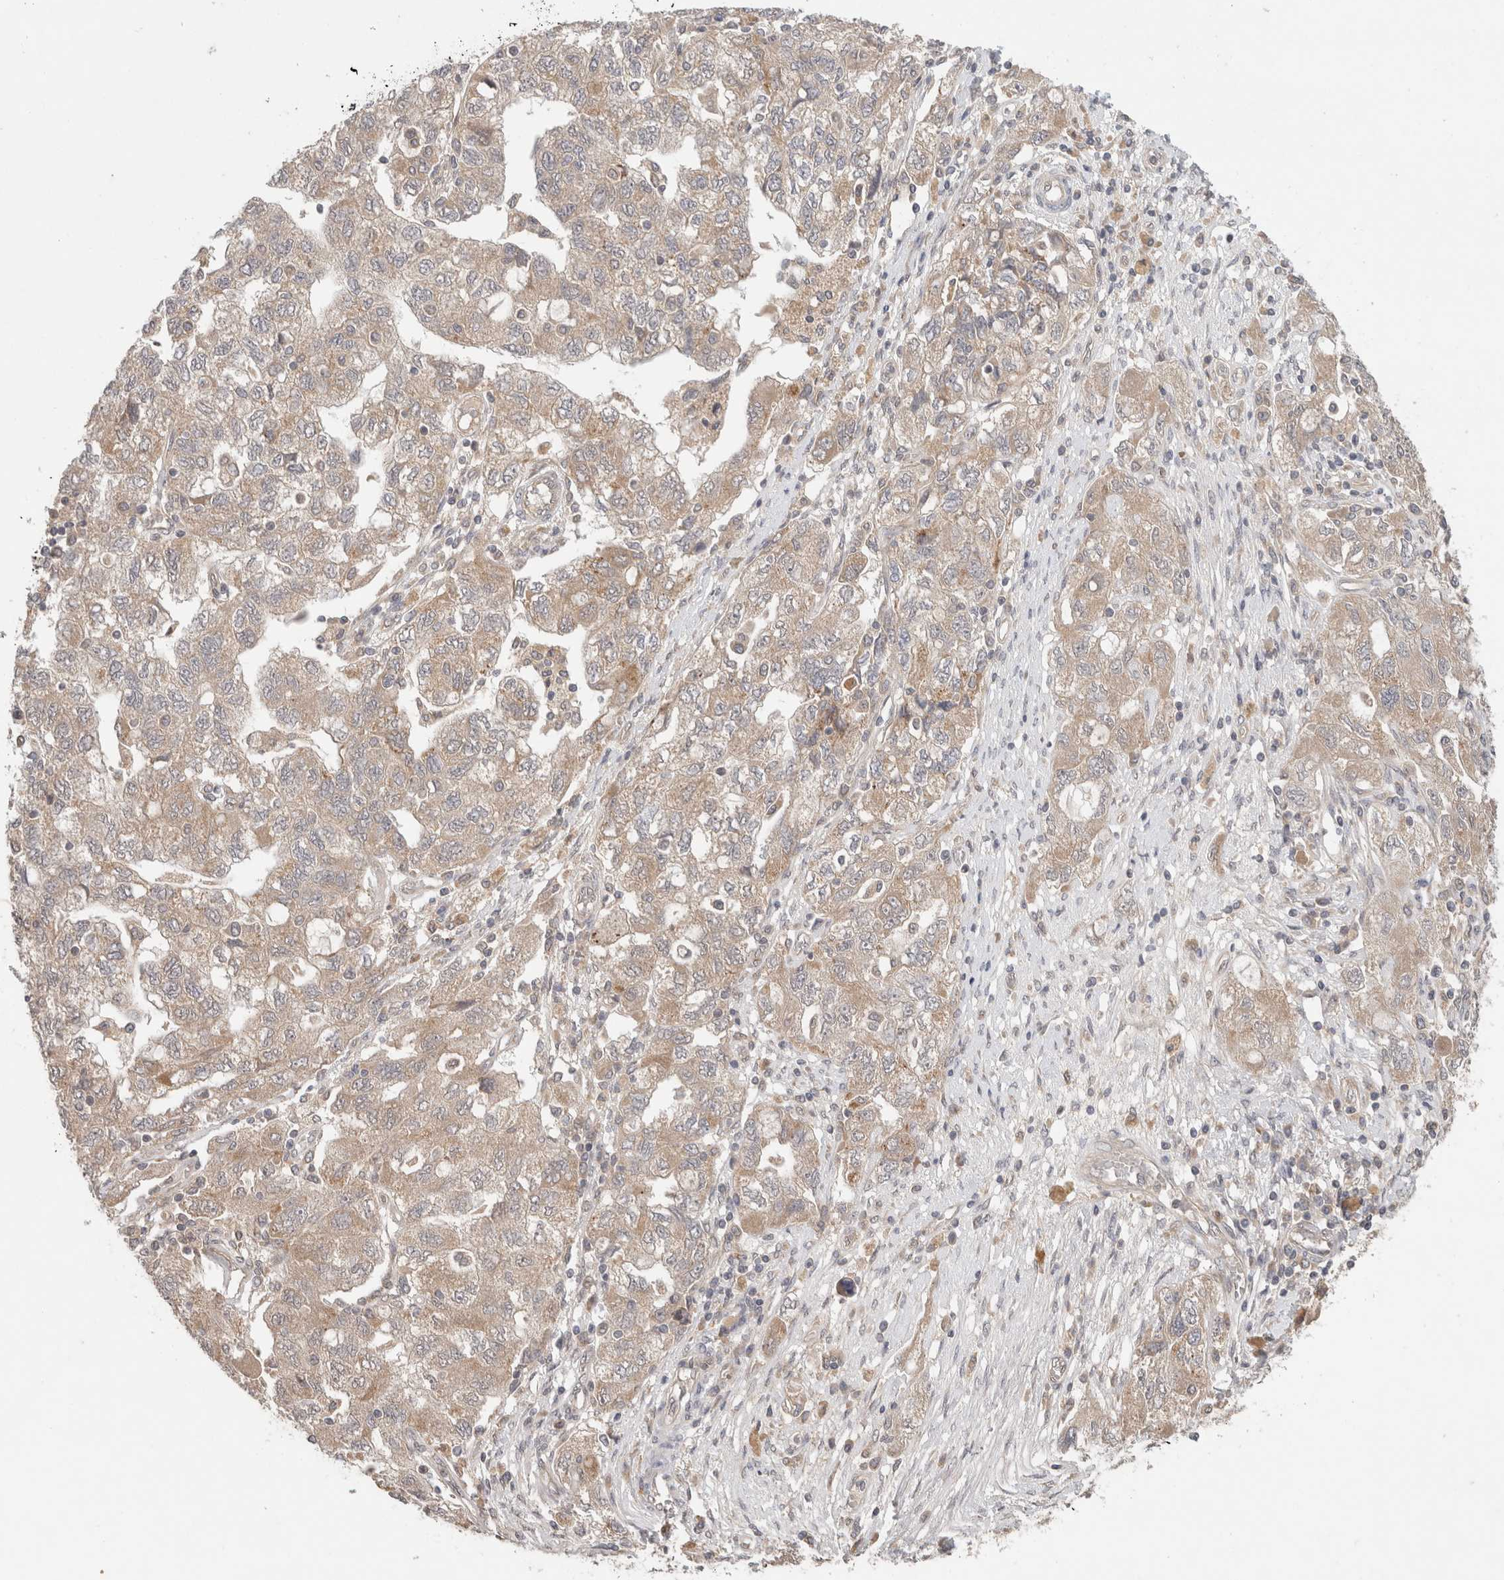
{"staining": {"intensity": "weak", "quantity": ">75%", "location": "cytoplasmic/membranous"}, "tissue": "ovarian cancer", "cell_type": "Tumor cells", "image_type": "cancer", "snomed": [{"axis": "morphology", "description": "Carcinoma, NOS"}, {"axis": "morphology", "description": "Cystadenocarcinoma, serous, NOS"}, {"axis": "topography", "description": "Ovary"}], "caption": "About >75% of tumor cells in human ovarian cancer demonstrate weak cytoplasmic/membranous protein expression as visualized by brown immunohistochemical staining.", "gene": "SGK1", "patient": {"sex": "female", "age": 69}}